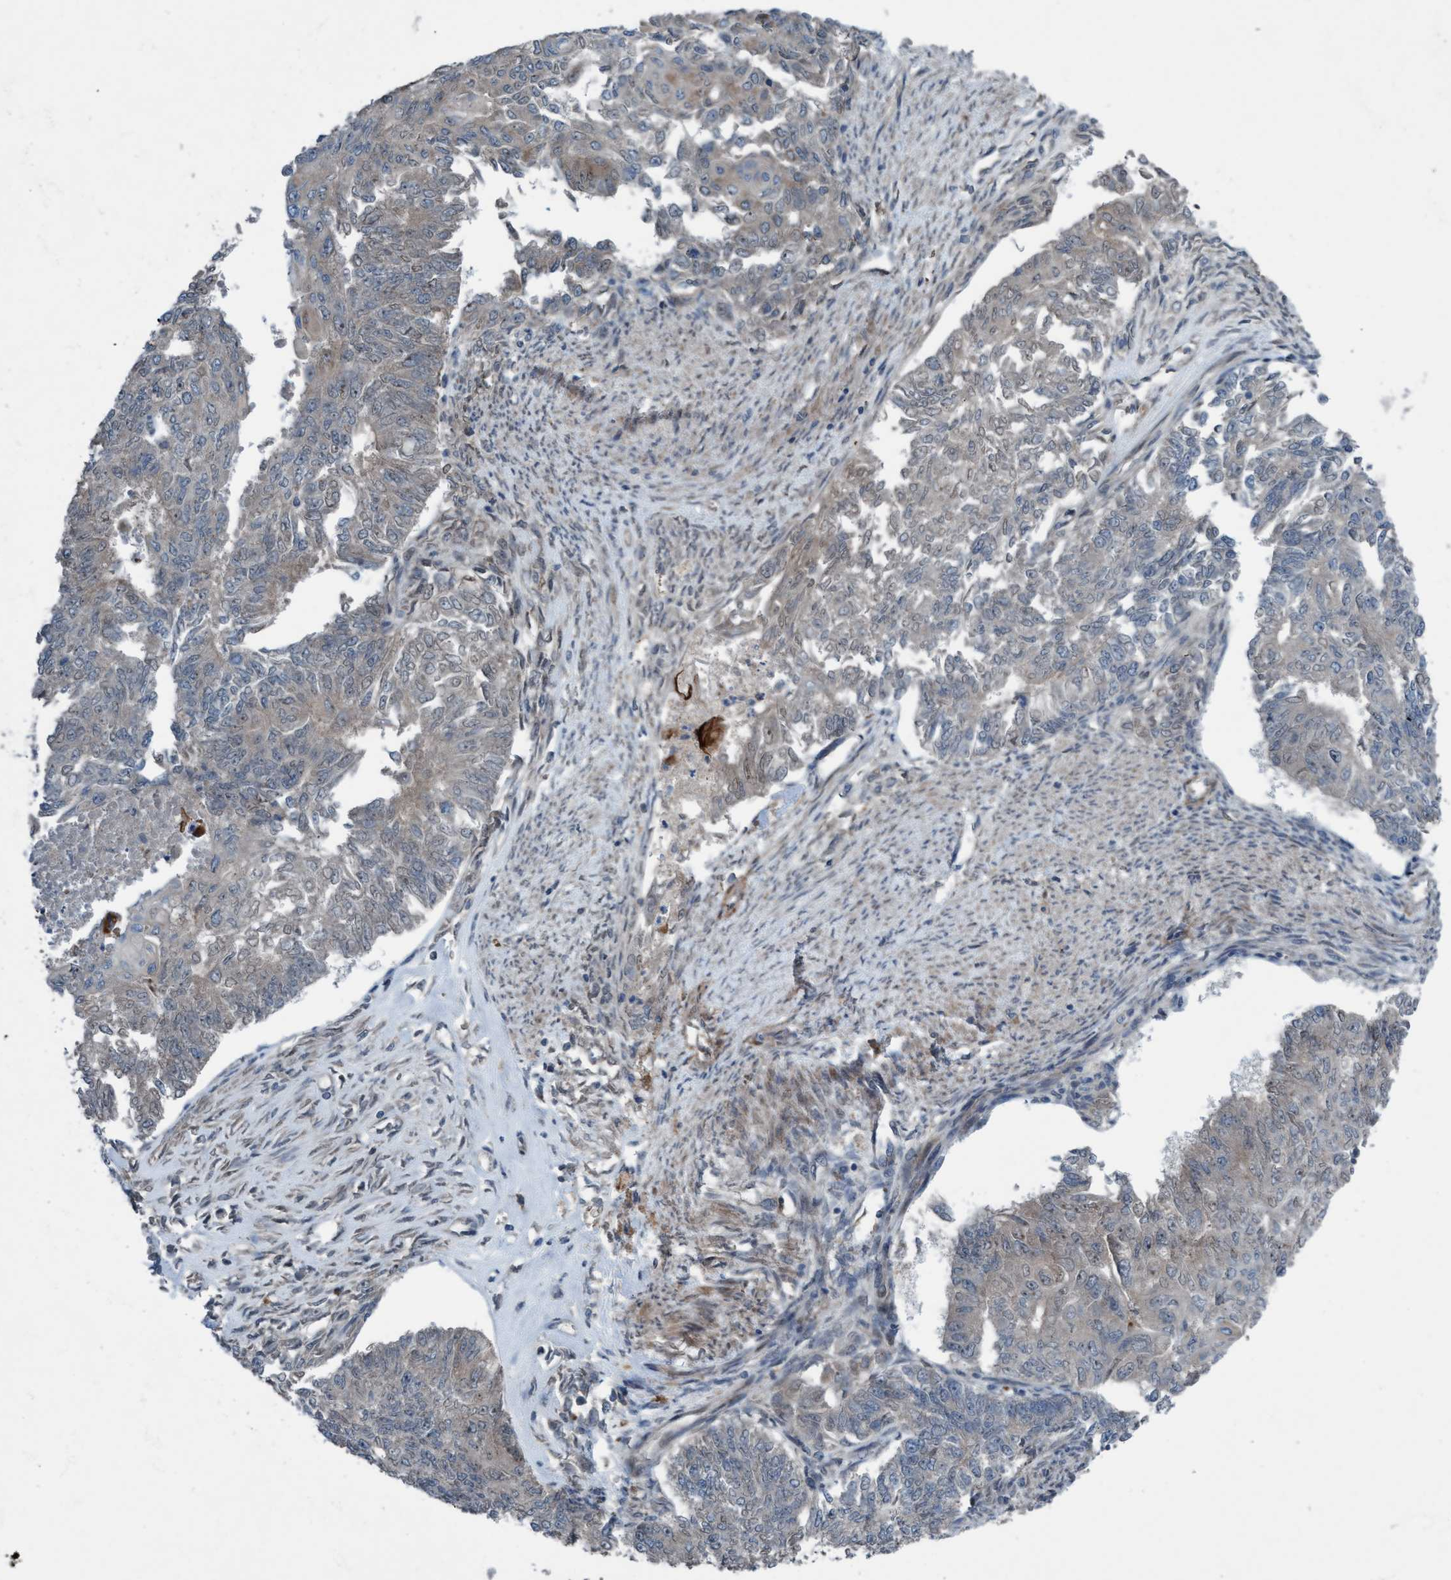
{"staining": {"intensity": "negative", "quantity": "none", "location": "none"}, "tissue": "endometrial cancer", "cell_type": "Tumor cells", "image_type": "cancer", "snomed": [{"axis": "morphology", "description": "Adenocarcinoma, NOS"}, {"axis": "topography", "description": "Endometrium"}], "caption": "This is an immunohistochemistry (IHC) photomicrograph of human endometrial adenocarcinoma. There is no expression in tumor cells.", "gene": "NISCH", "patient": {"sex": "female", "age": 32}}